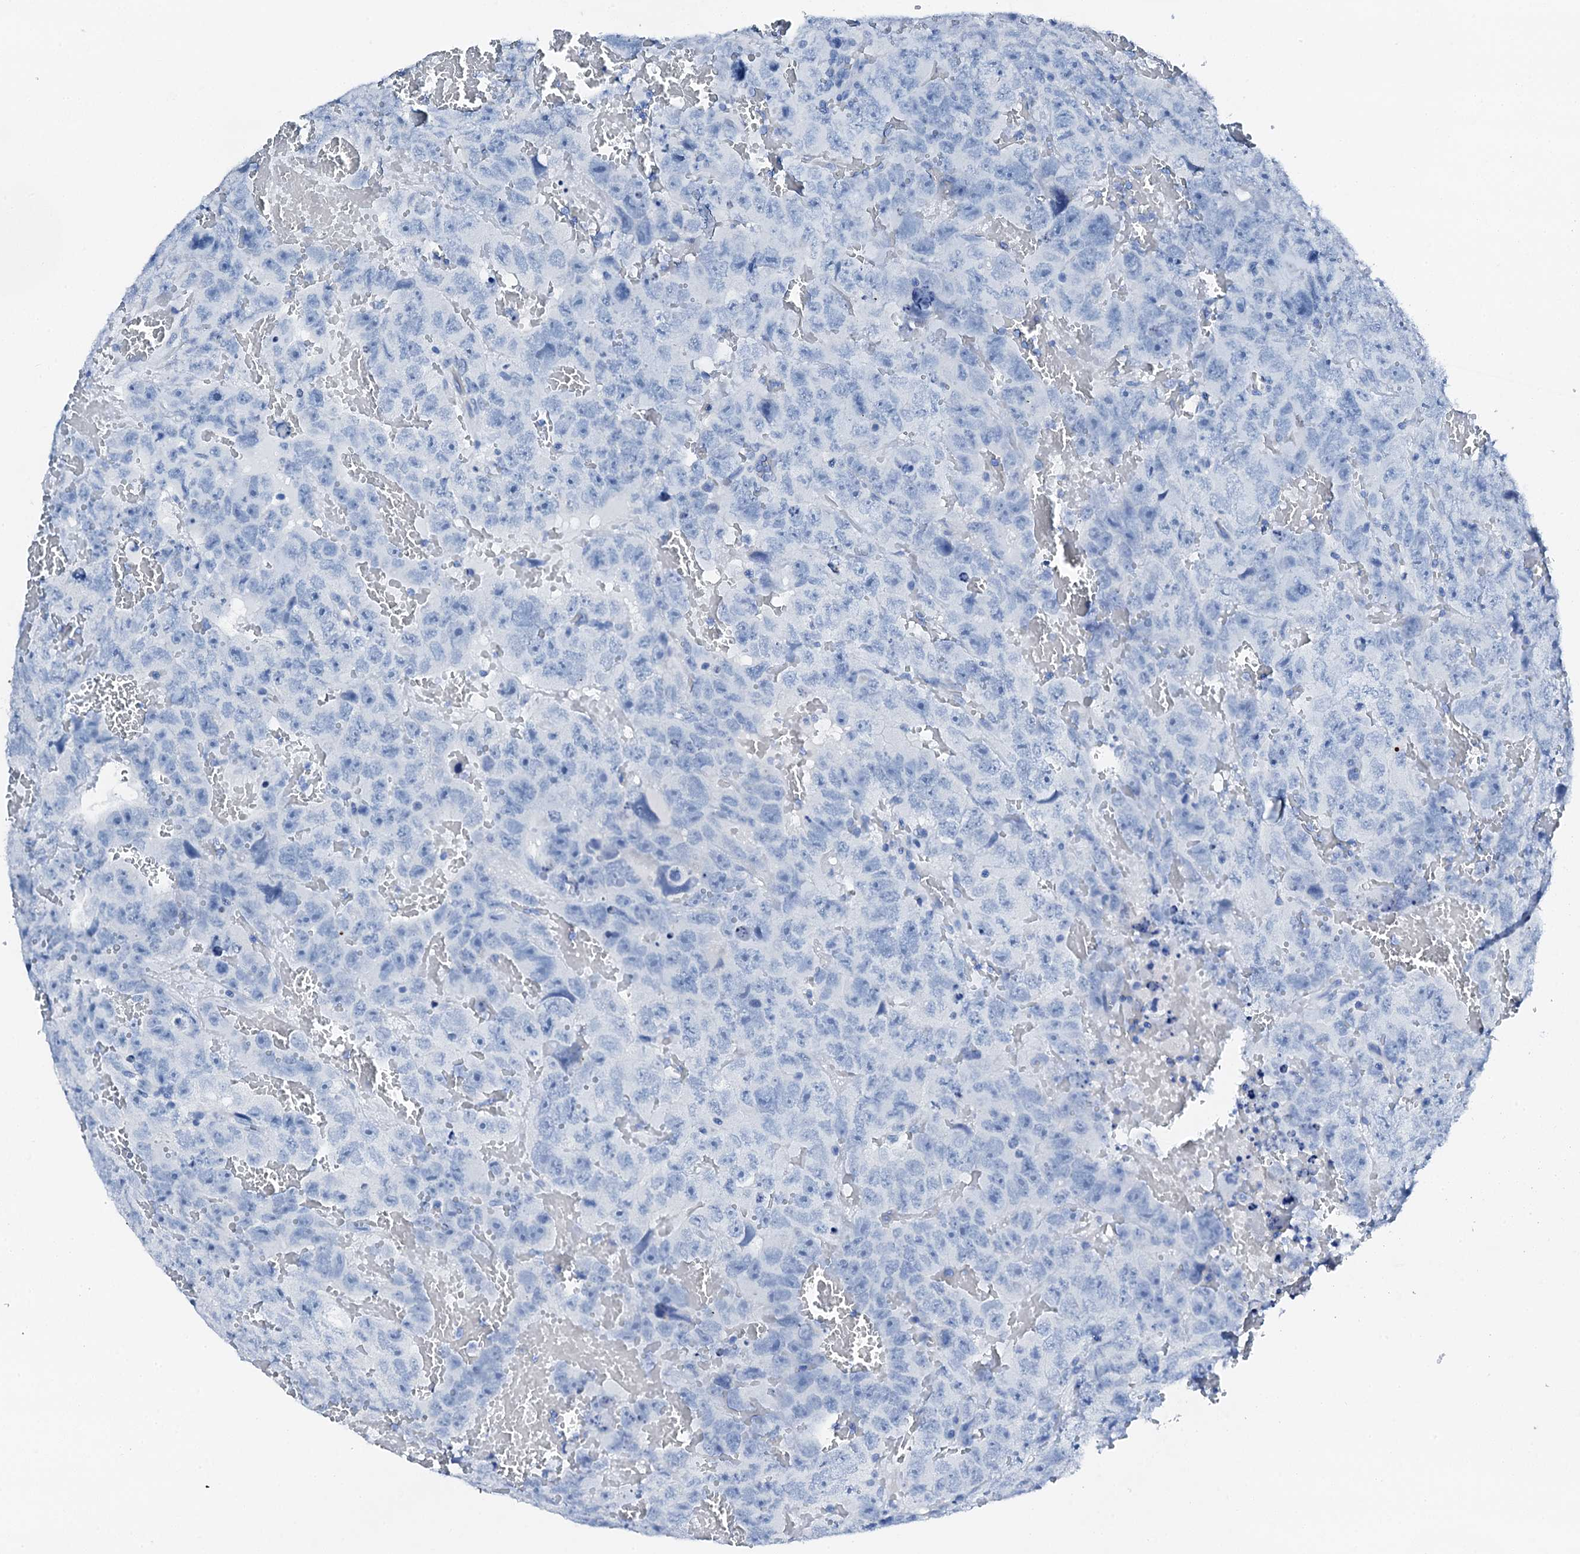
{"staining": {"intensity": "negative", "quantity": "none", "location": "none"}, "tissue": "testis cancer", "cell_type": "Tumor cells", "image_type": "cancer", "snomed": [{"axis": "morphology", "description": "Carcinoma, Embryonal, NOS"}, {"axis": "topography", "description": "Testis"}], "caption": "Immunohistochemistry histopathology image of neoplastic tissue: human testis cancer (embryonal carcinoma) stained with DAB shows no significant protein positivity in tumor cells.", "gene": "PTH", "patient": {"sex": "male", "age": 45}}